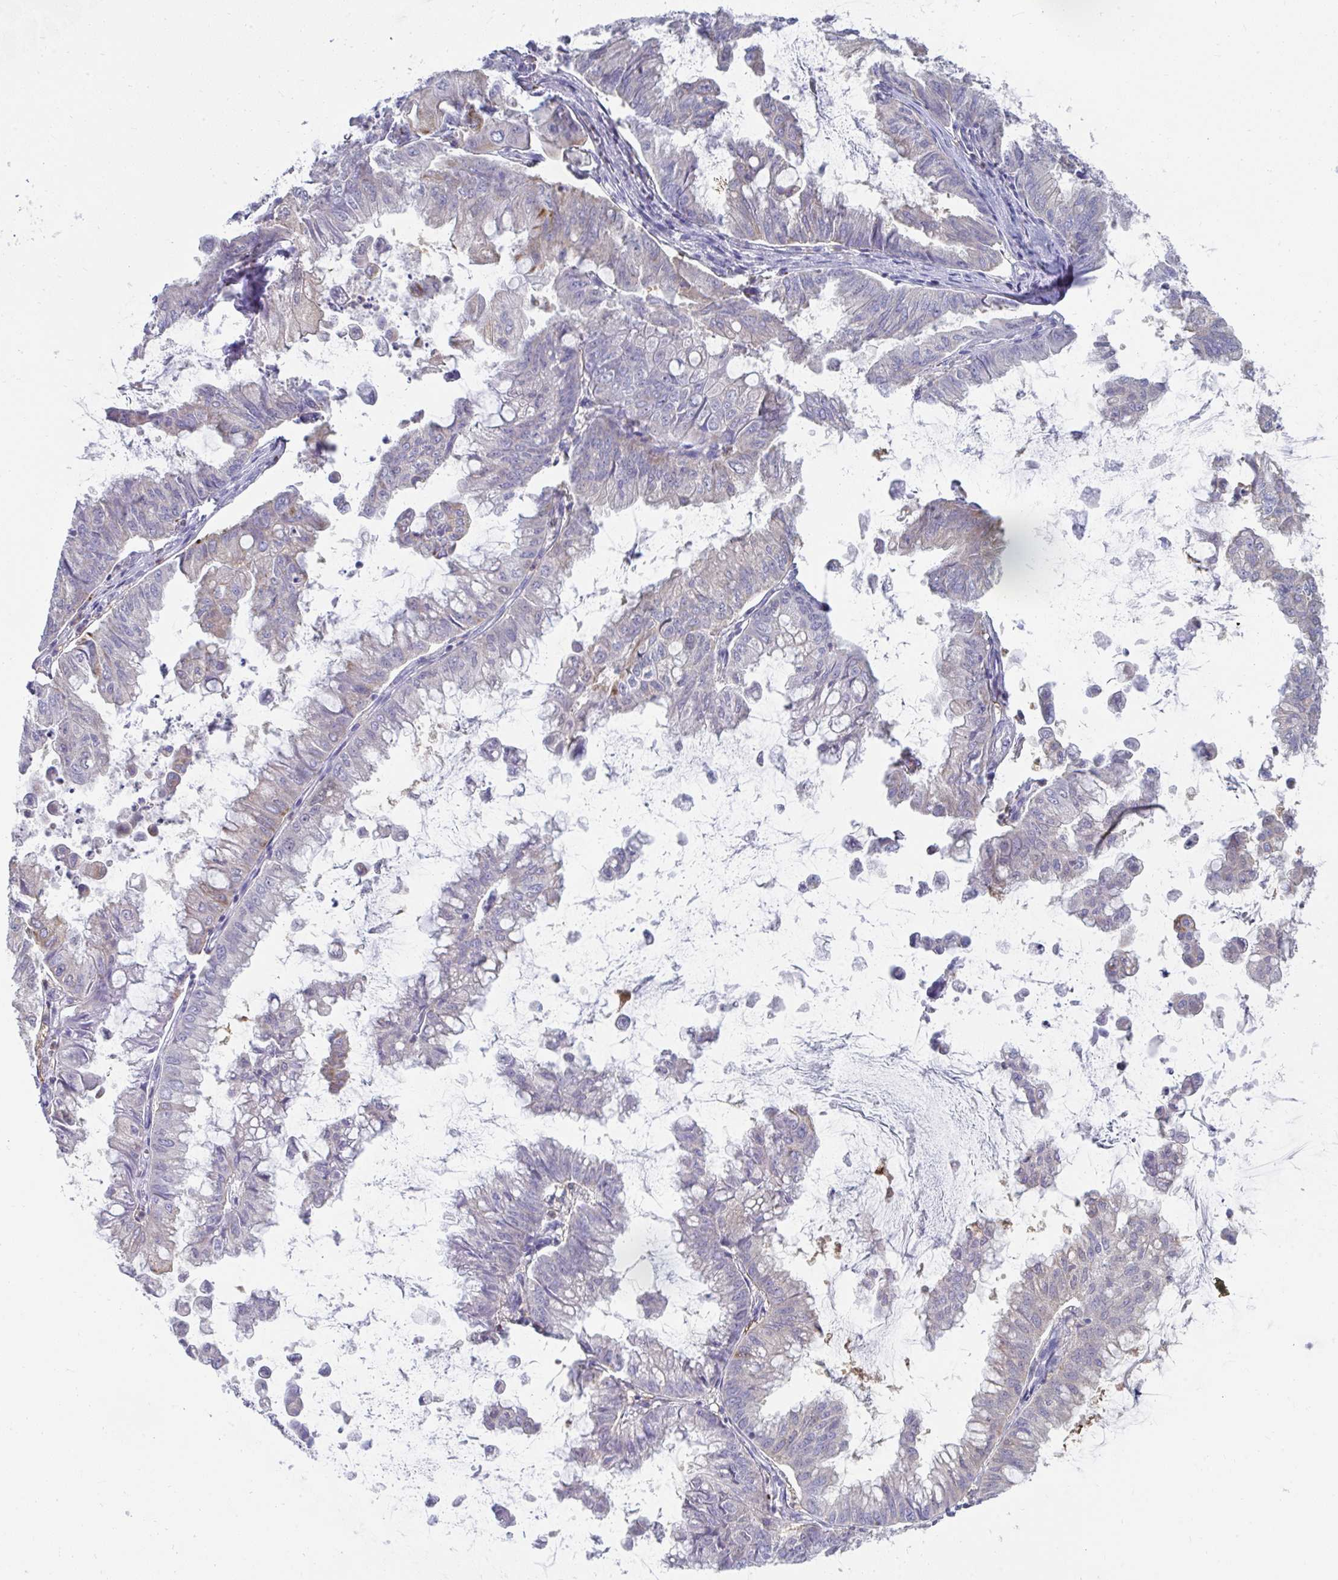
{"staining": {"intensity": "weak", "quantity": "<25%", "location": "cytoplasmic/membranous"}, "tissue": "stomach cancer", "cell_type": "Tumor cells", "image_type": "cancer", "snomed": [{"axis": "morphology", "description": "Adenocarcinoma, NOS"}, {"axis": "topography", "description": "Stomach, upper"}], "caption": "This is a histopathology image of IHC staining of adenocarcinoma (stomach), which shows no staining in tumor cells. (DAB (3,3'-diaminobenzidine) immunohistochemistry (IHC), high magnification).", "gene": "MGAM2", "patient": {"sex": "male", "age": 80}}